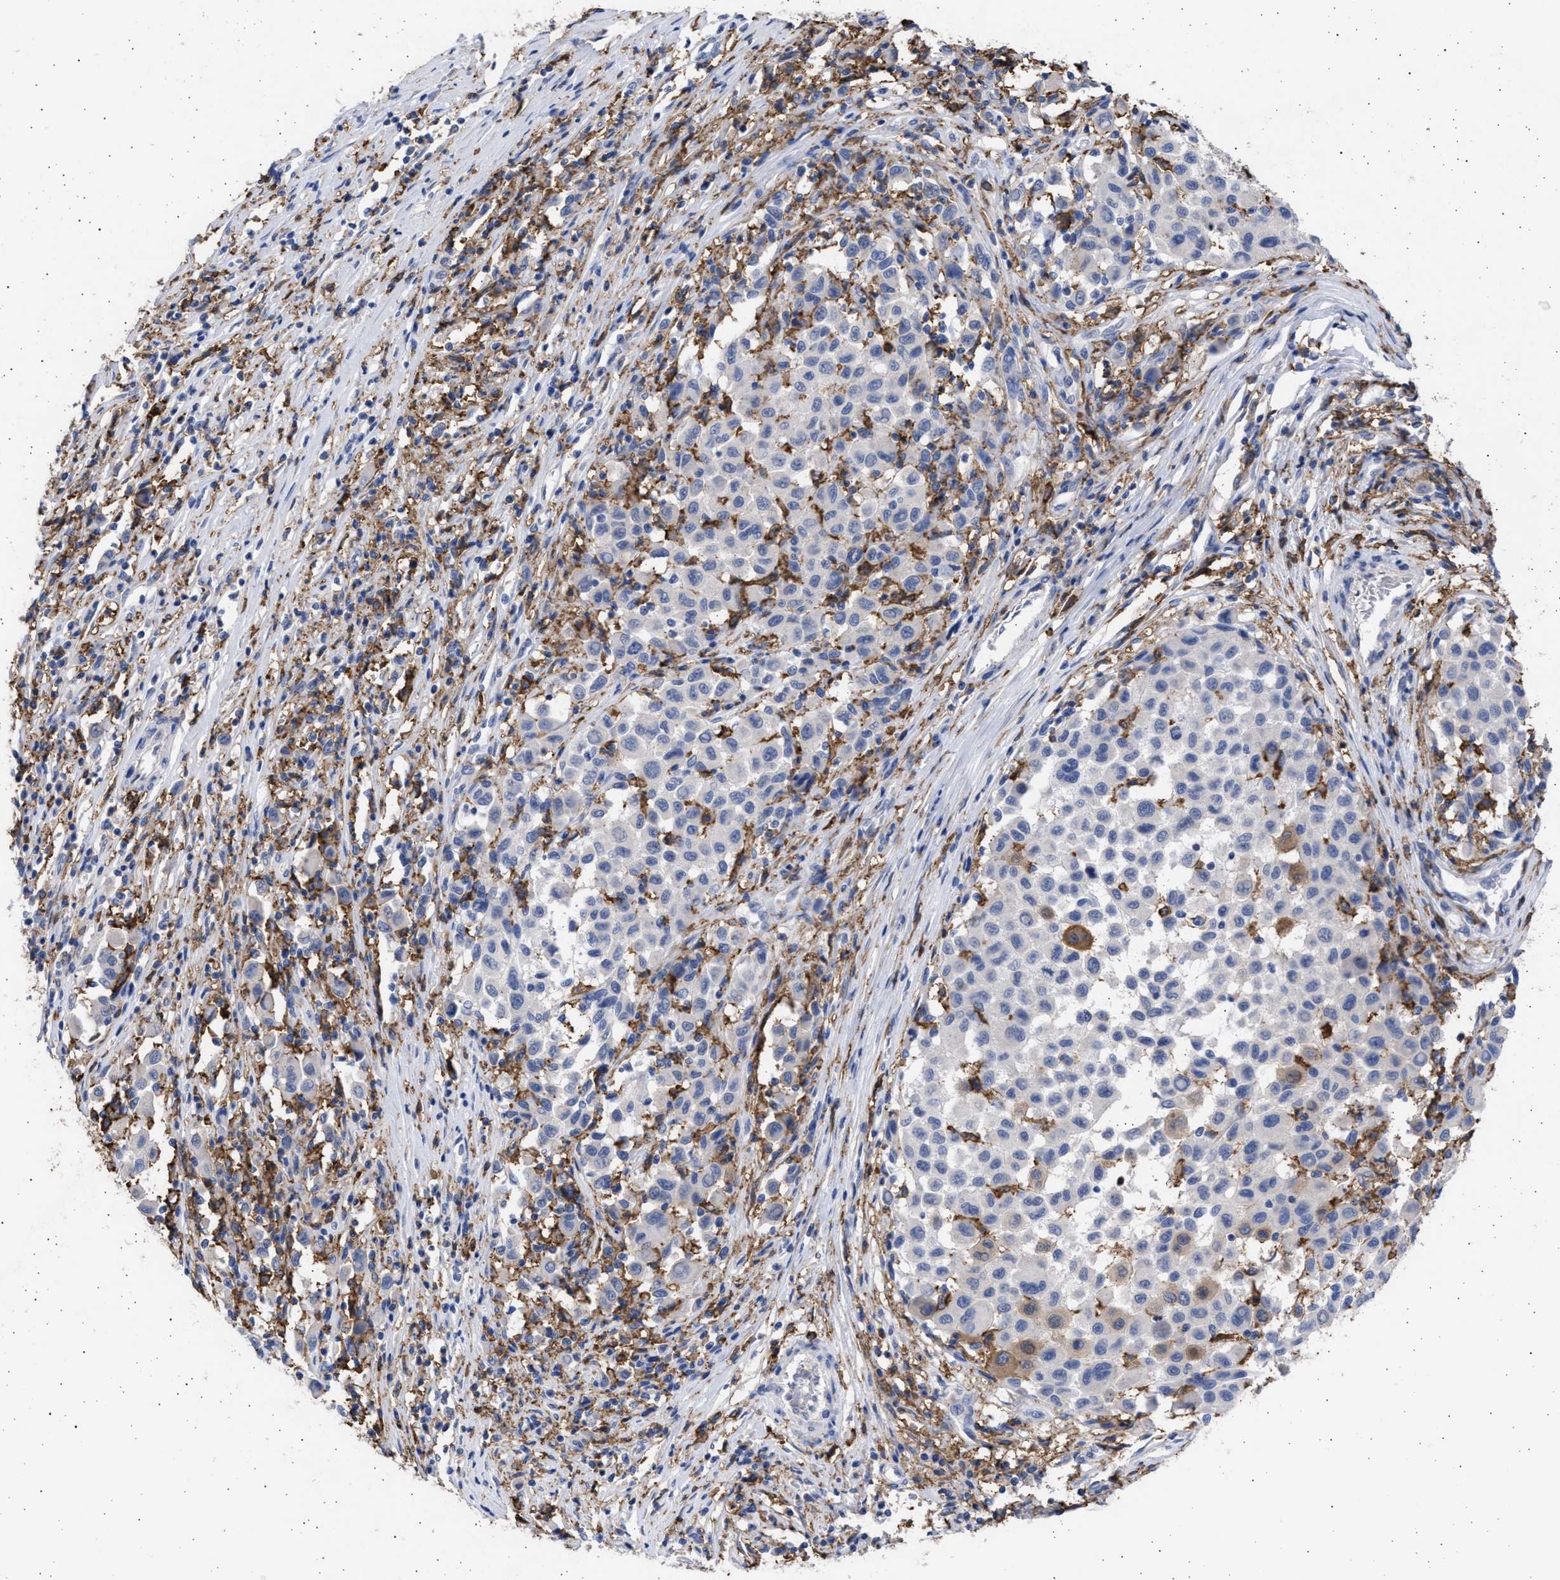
{"staining": {"intensity": "negative", "quantity": "none", "location": "none"}, "tissue": "melanoma", "cell_type": "Tumor cells", "image_type": "cancer", "snomed": [{"axis": "morphology", "description": "Malignant melanoma, Metastatic site"}, {"axis": "topography", "description": "Lymph node"}], "caption": "Protein analysis of melanoma demonstrates no significant positivity in tumor cells.", "gene": "FCER1A", "patient": {"sex": "male", "age": 61}}